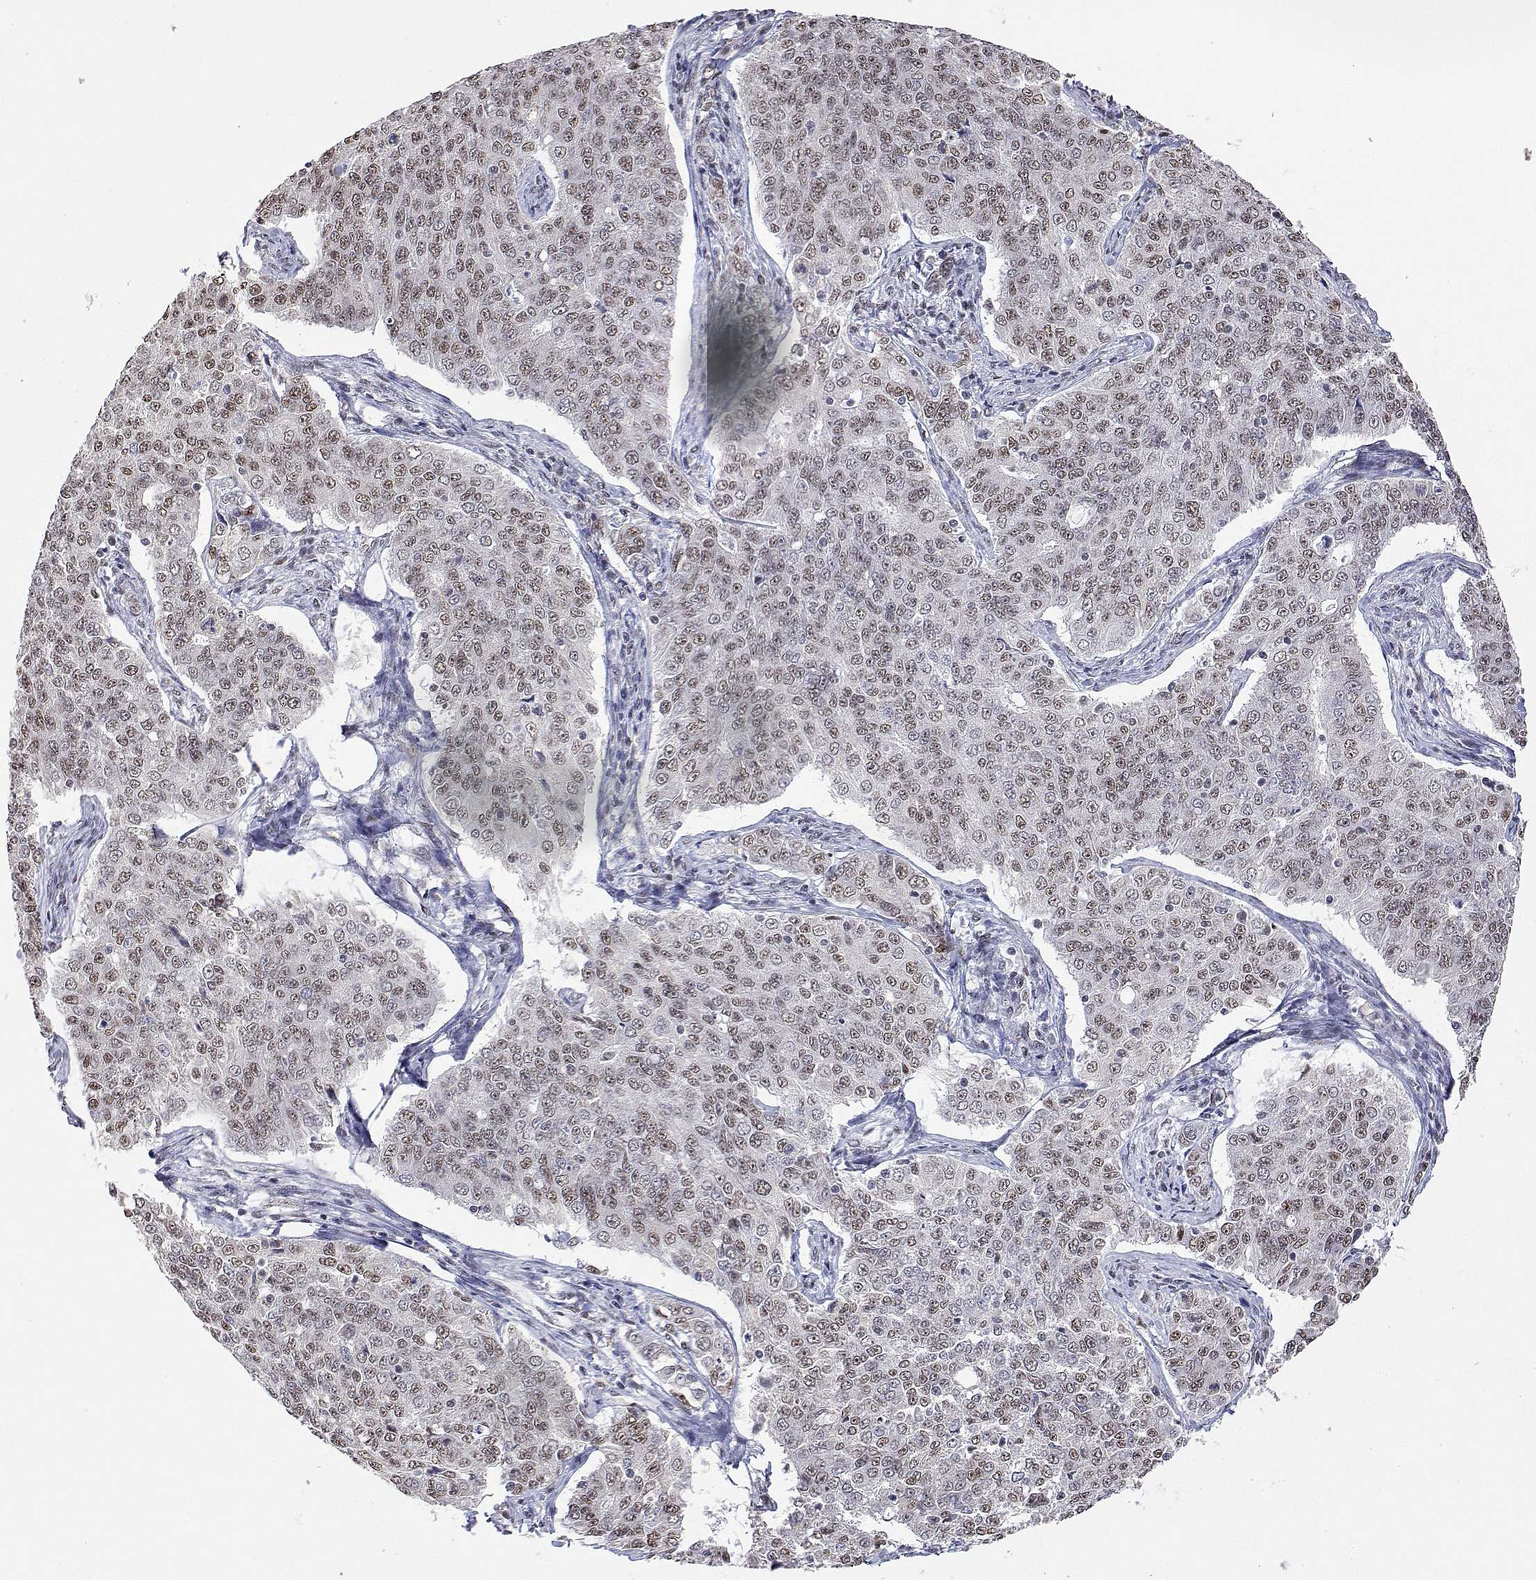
{"staining": {"intensity": "moderate", "quantity": ">75%", "location": "nuclear"}, "tissue": "endometrial cancer", "cell_type": "Tumor cells", "image_type": "cancer", "snomed": [{"axis": "morphology", "description": "Adenocarcinoma, NOS"}, {"axis": "topography", "description": "Endometrium"}], "caption": "The histopathology image reveals staining of endometrial cancer (adenocarcinoma), revealing moderate nuclear protein positivity (brown color) within tumor cells.", "gene": "ADAR", "patient": {"sex": "female", "age": 43}}